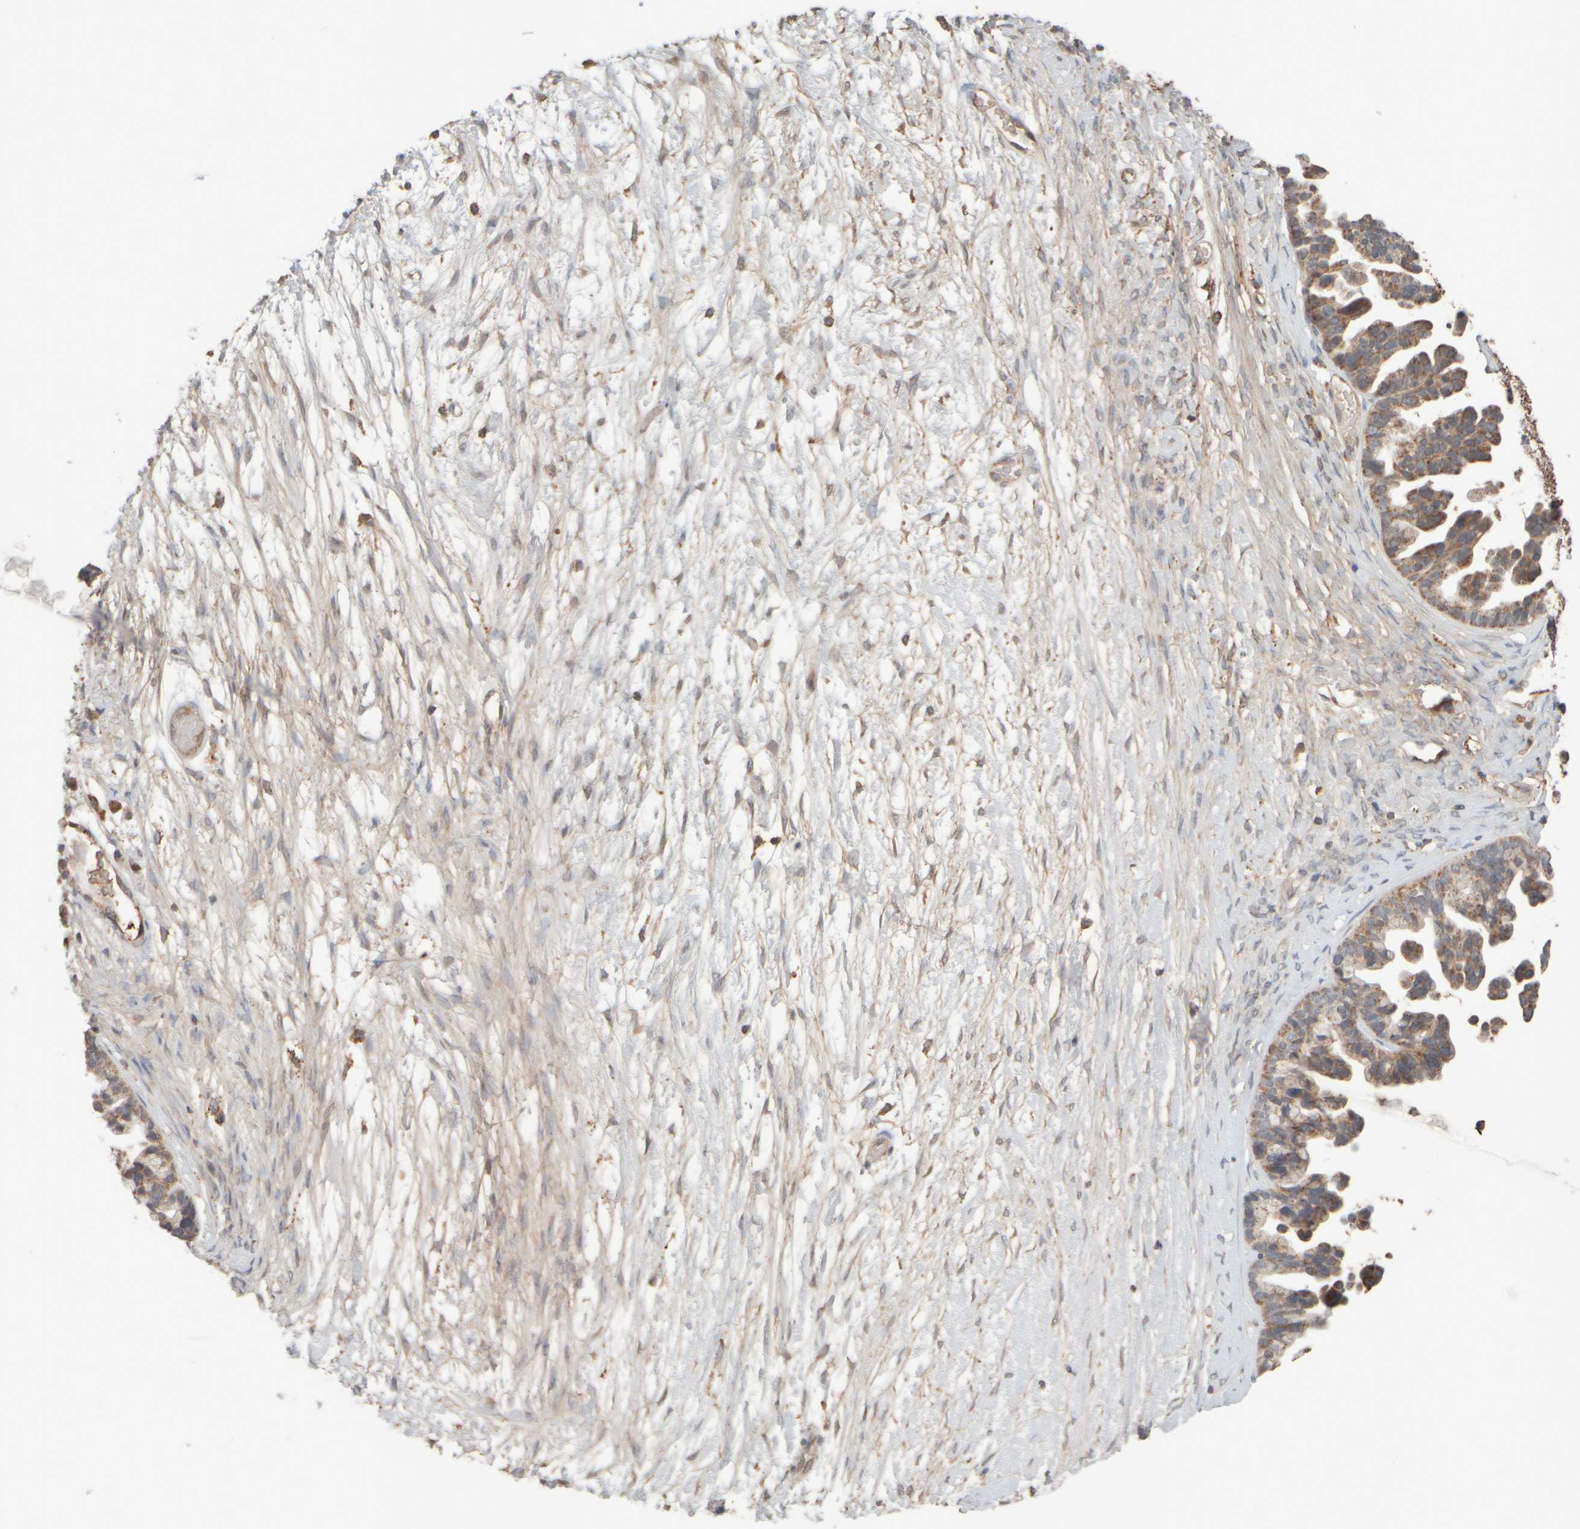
{"staining": {"intensity": "weak", "quantity": ">75%", "location": "cytoplasmic/membranous"}, "tissue": "ovarian cancer", "cell_type": "Tumor cells", "image_type": "cancer", "snomed": [{"axis": "morphology", "description": "Cystadenocarcinoma, serous, NOS"}, {"axis": "topography", "description": "Ovary"}], "caption": "Serous cystadenocarcinoma (ovarian) tissue demonstrates weak cytoplasmic/membranous positivity in approximately >75% of tumor cells, visualized by immunohistochemistry.", "gene": "EIF2B3", "patient": {"sex": "female", "age": 56}}